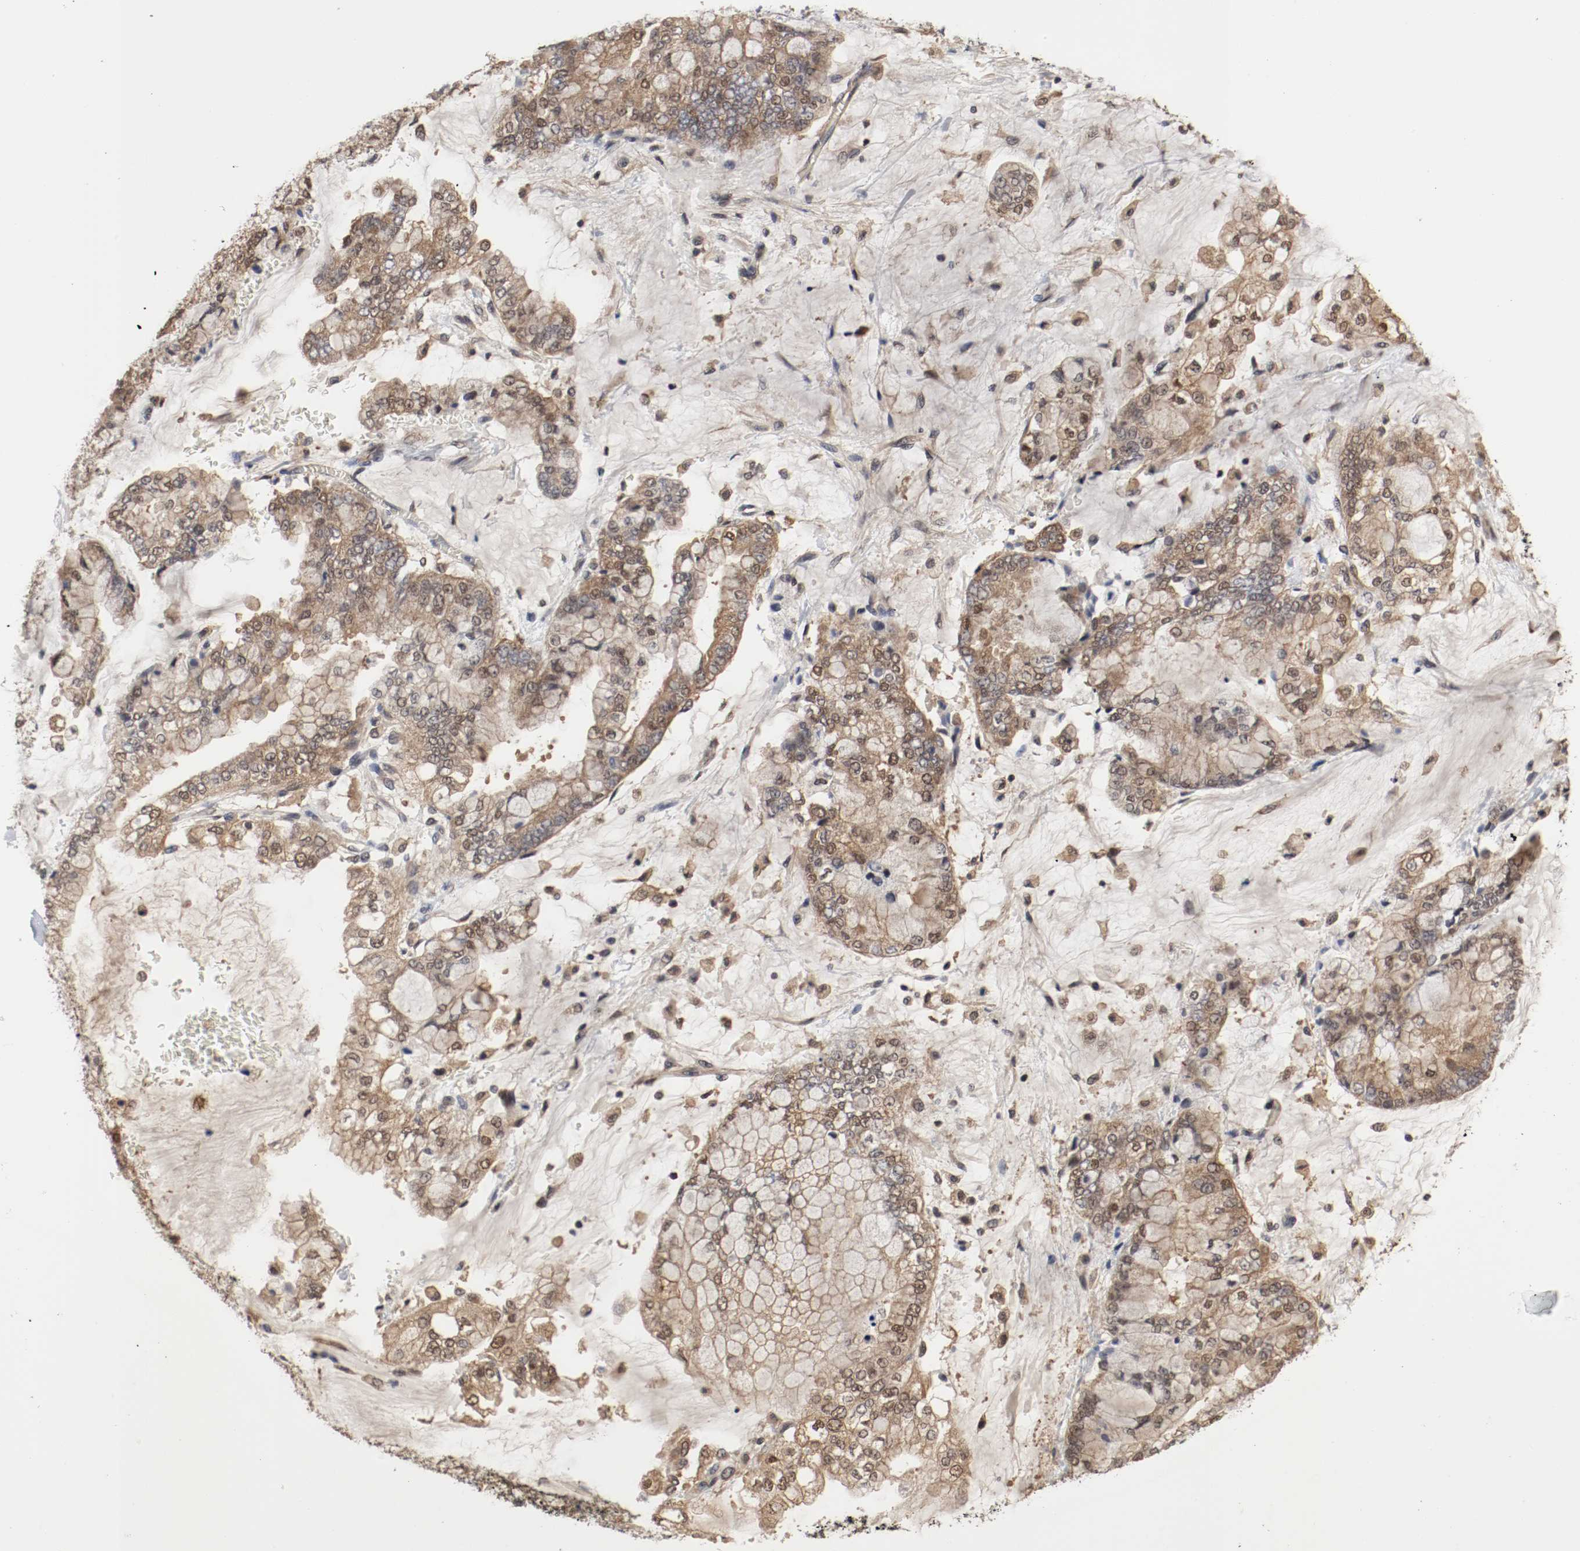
{"staining": {"intensity": "moderate", "quantity": ">75%", "location": "cytoplasmic/membranous,nuclear"}, "tissue": "stomach cancer", "cell_type": "Tumor cells", "image_type": "cancer", "snomed": [{"axis": "morphology", "description": "Normal tissue, NOS"}, {"axis": "morphology", "description": "Adenocarcinoma, NOS"}, {"axis": "topography", "description": "Stomach, upper"}, {"axis": "topography", "description": "Stomach"}], "caption": "A micrograph of stomach cancer (adenocarcinoma) stained for a protein reveals moderate cytoplasmic/membranous and nuclear brown staining in tumor cells. (DAB = brown stain, brightfield microscopy at high magnification).", "gene": "AFG3L2", "patient": {"sex": "male", "age": 76}}